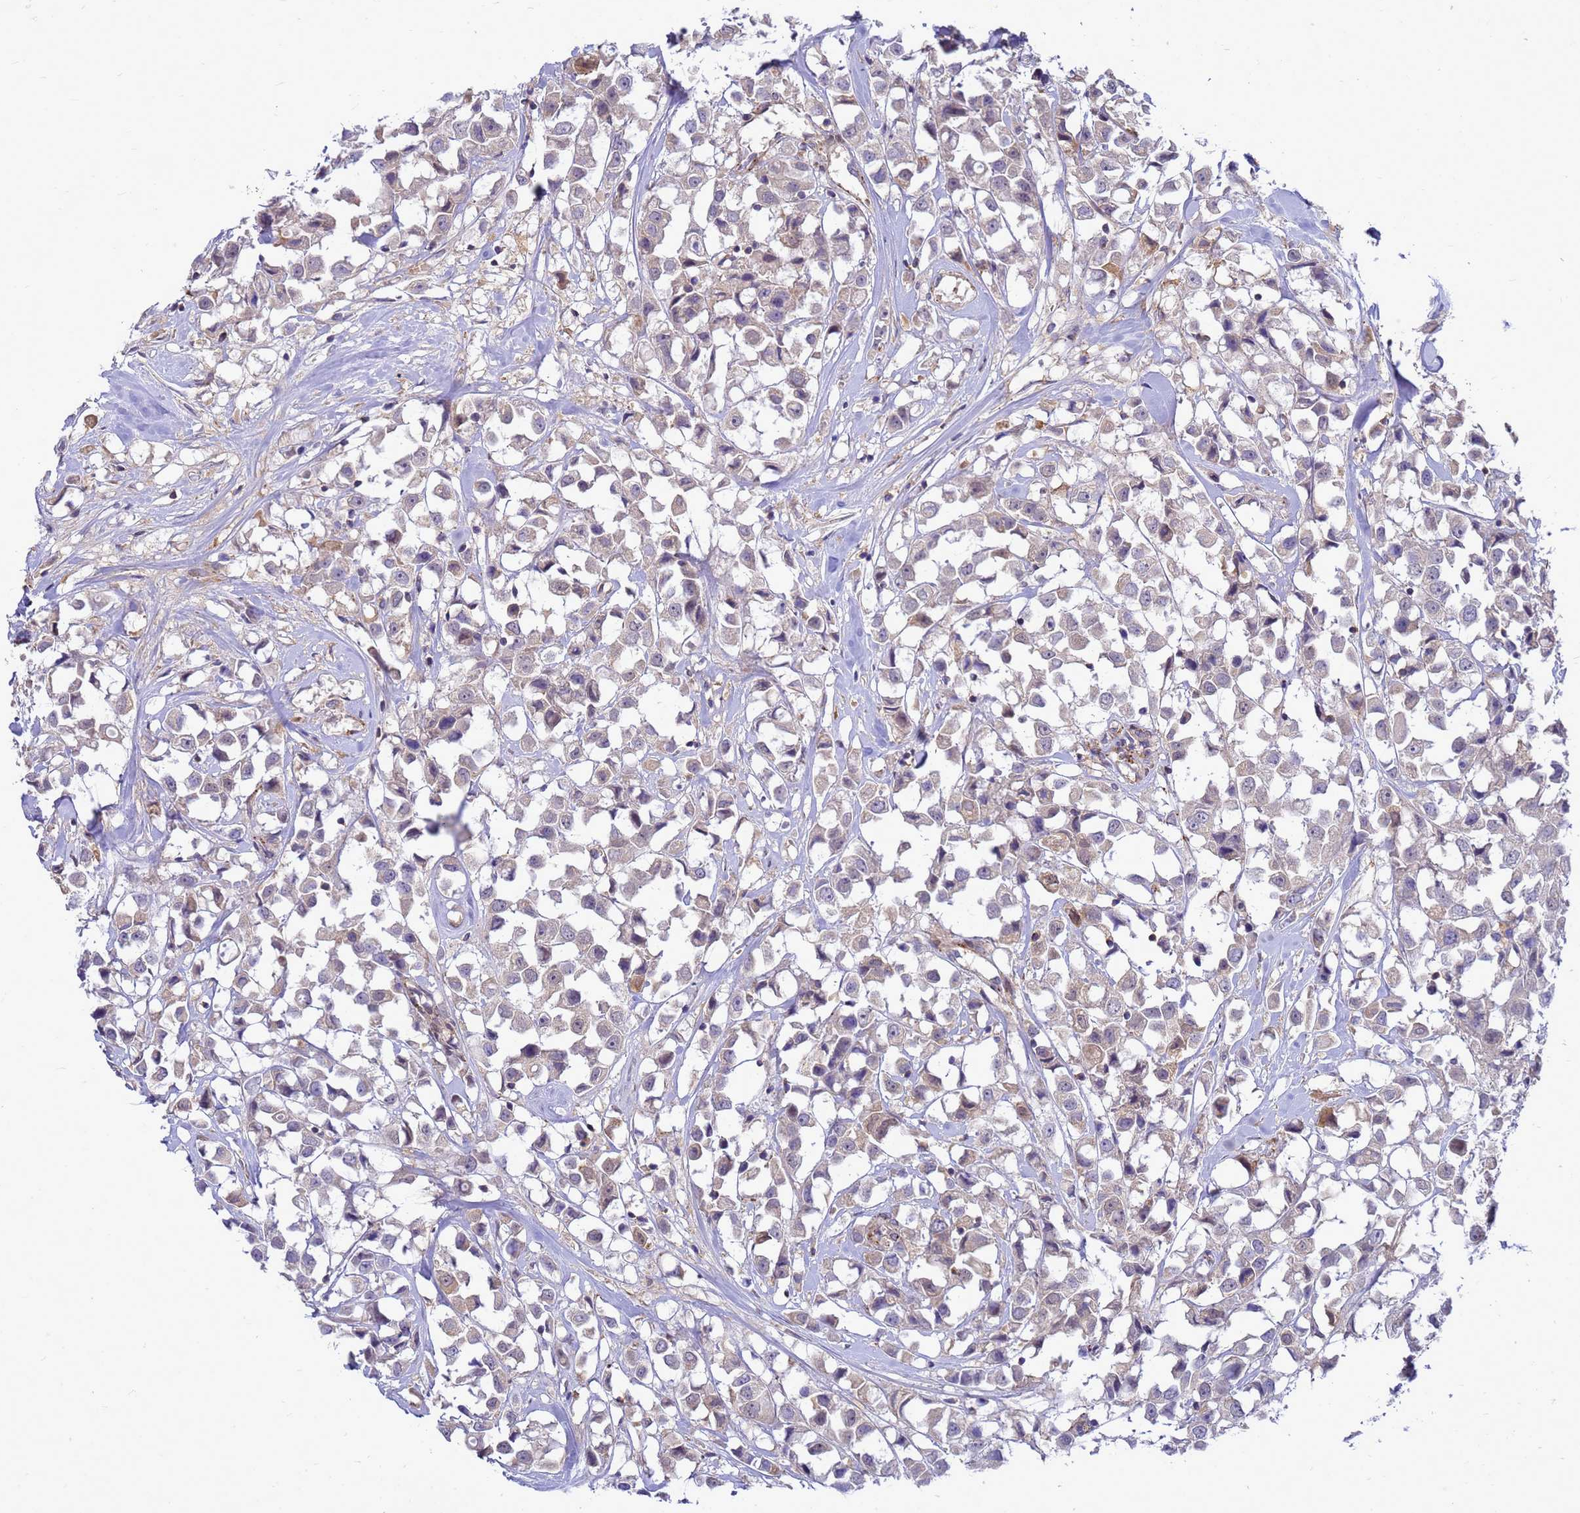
{"staining": {"intensity": "negative", "quantity": "none", "location": "none"}, "tissue": "breast cancer", "cell_type": "Tumor cells", "image_type": "cancer", "snomed": [{"axis": "morphology", "description": "Duct carcinoma"}, {"axis": "topography", "description": "Breast"}], "caption": "Image shows no significant protein positivity in tumor cells of infiltrating ductal carcinoma (breast).", "gene": "ENOPH1", "patient": {"sex": "female", "age": 61}}